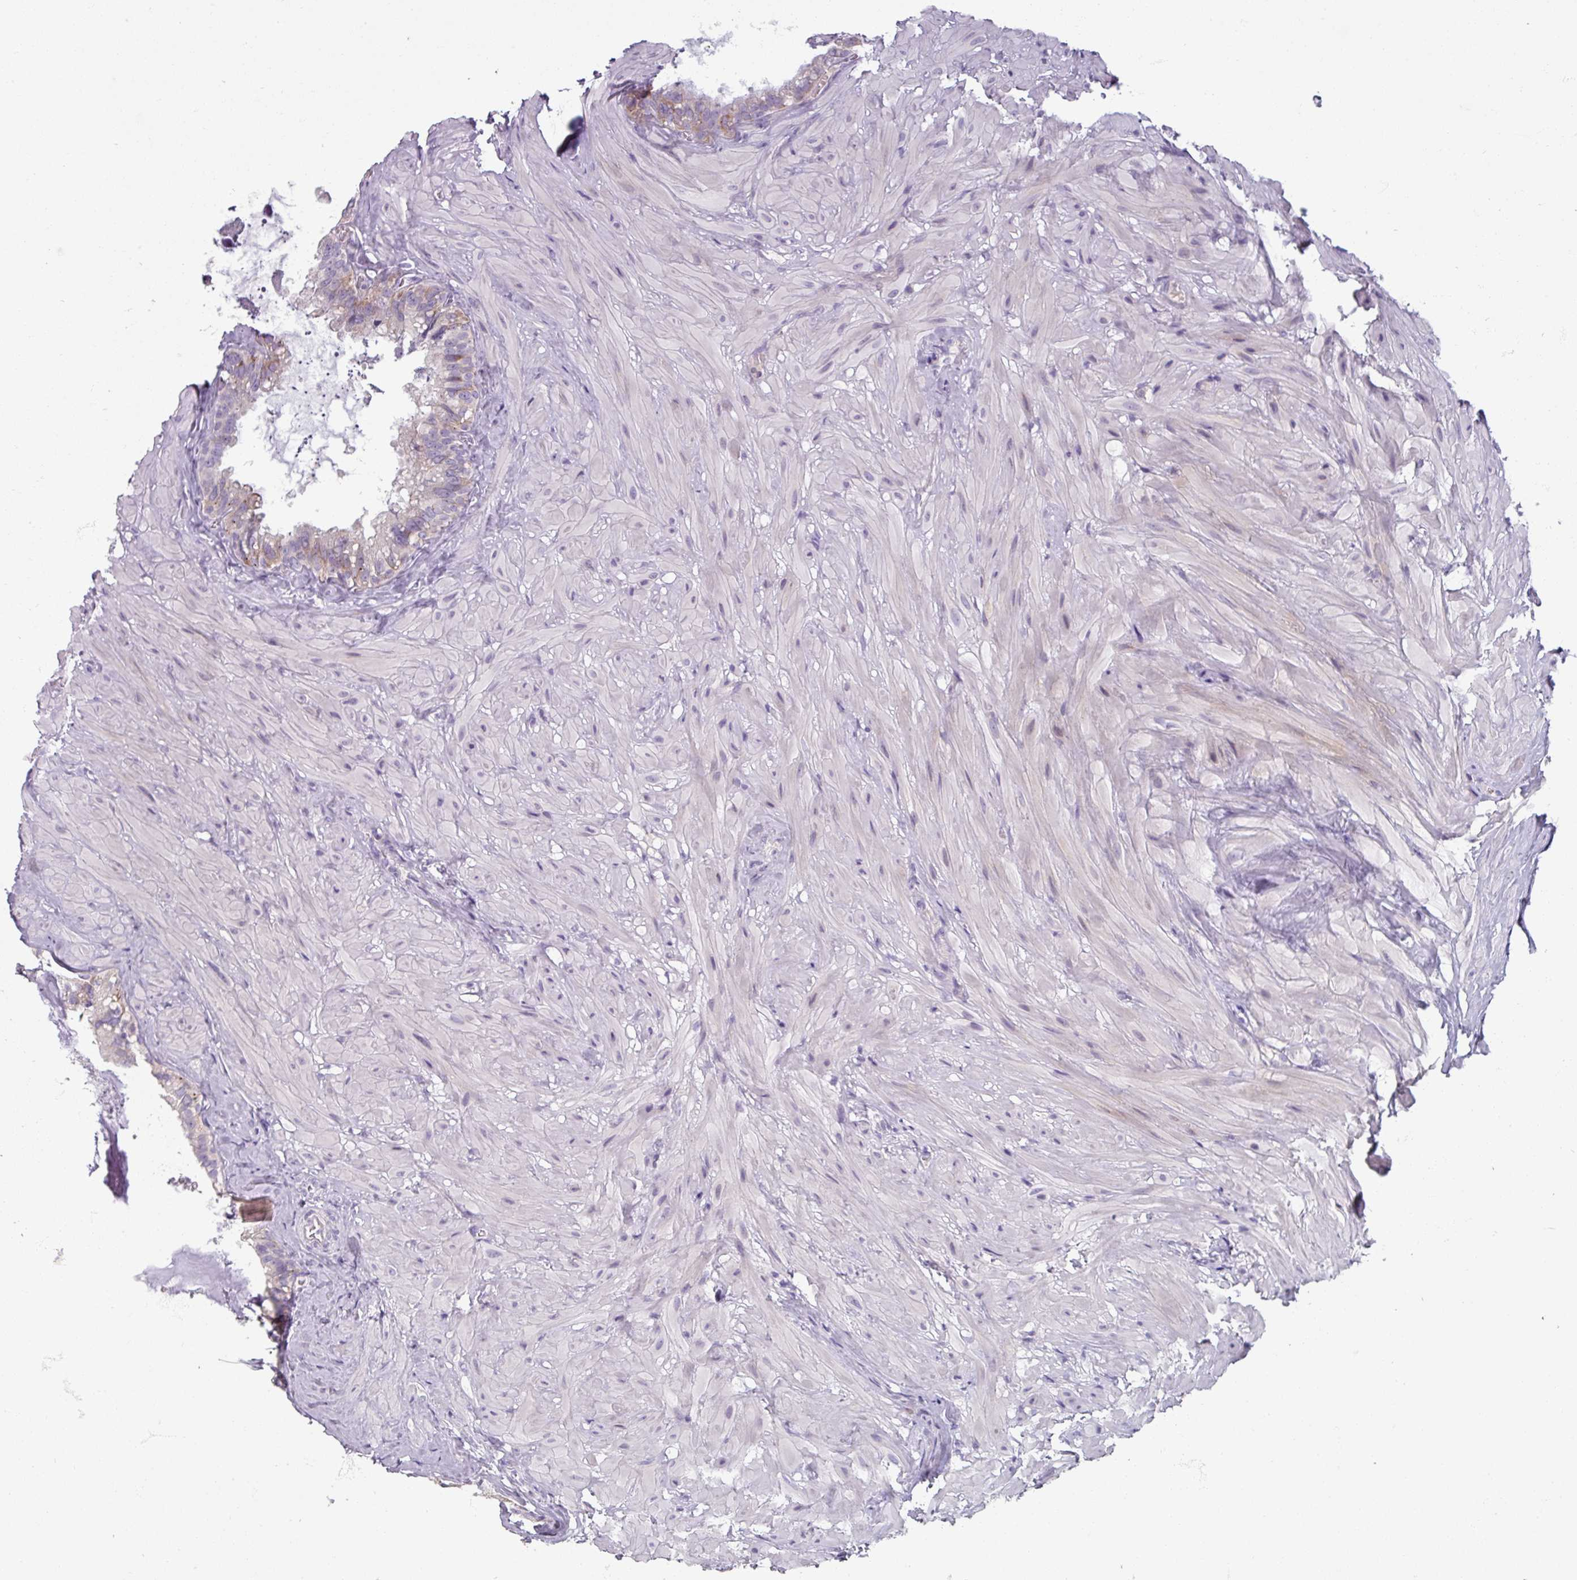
{"staining": {"intensity": "weak", "quantity": "<25%", "location": "cytoplasmic/membranous"}, "tissue": "seminal vesicle", "cell_type": "Glandular cells", "image_type": "normal", "snomed": [{"axis": "morphology", "description": "Normal tissue, NOS"}, {"axis": "topography", "description": "Seminal veicle"}], "caption": "Unremarkable seminal vesicle was stained to show a protein in brown. There is no significant expression in glandular cells. The staining was performed using DAB to visualize the protein expression in brown, while the nuclei were stained in blue with hematoxylin (Magnification: 20x).", "gene": "SMIM11", "patient": {"sex": "male", "age": 60}}